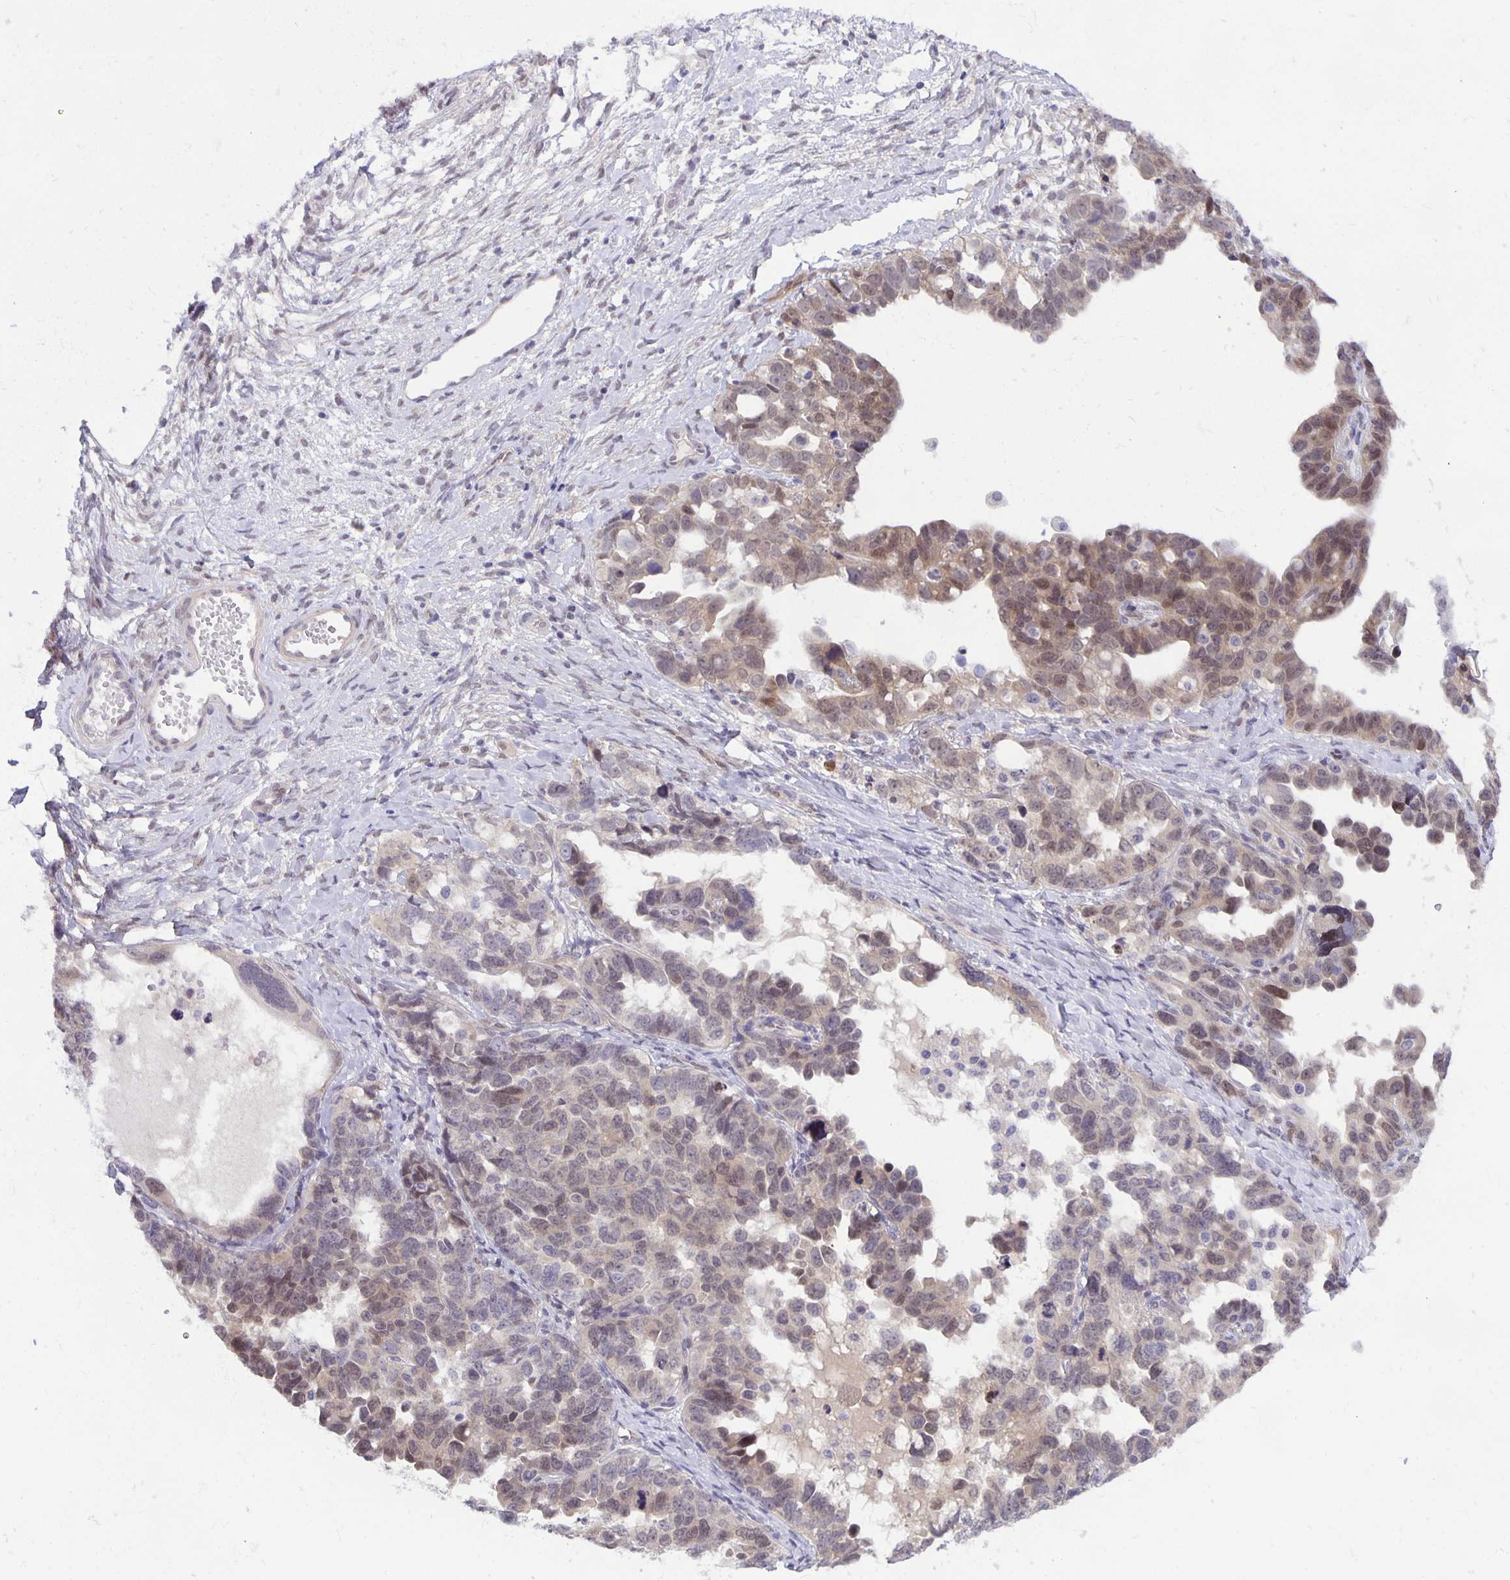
{"staining": {"intensity": "weak", "quantity": "25%-75%", "location": "cytoplasmic/membranous"}, "tissue": "ovarian cancer", "cell_type": "Tumor cells", "image_type": "cancer", "snomed": [{"axis": "morphology", "description": "Cystadenocarcinoma, serous, NOS"}, {"axis": "topography", "description": "Ovary"}], "caption": "IHC of human ovarian cancer demonstrates low levels of weak cytoplasmic/membranous positivity in approximately 25%-75% of tumor cells.", "gene": "TAX1BP3", "patient": {"sex": "female", "age": 69}}